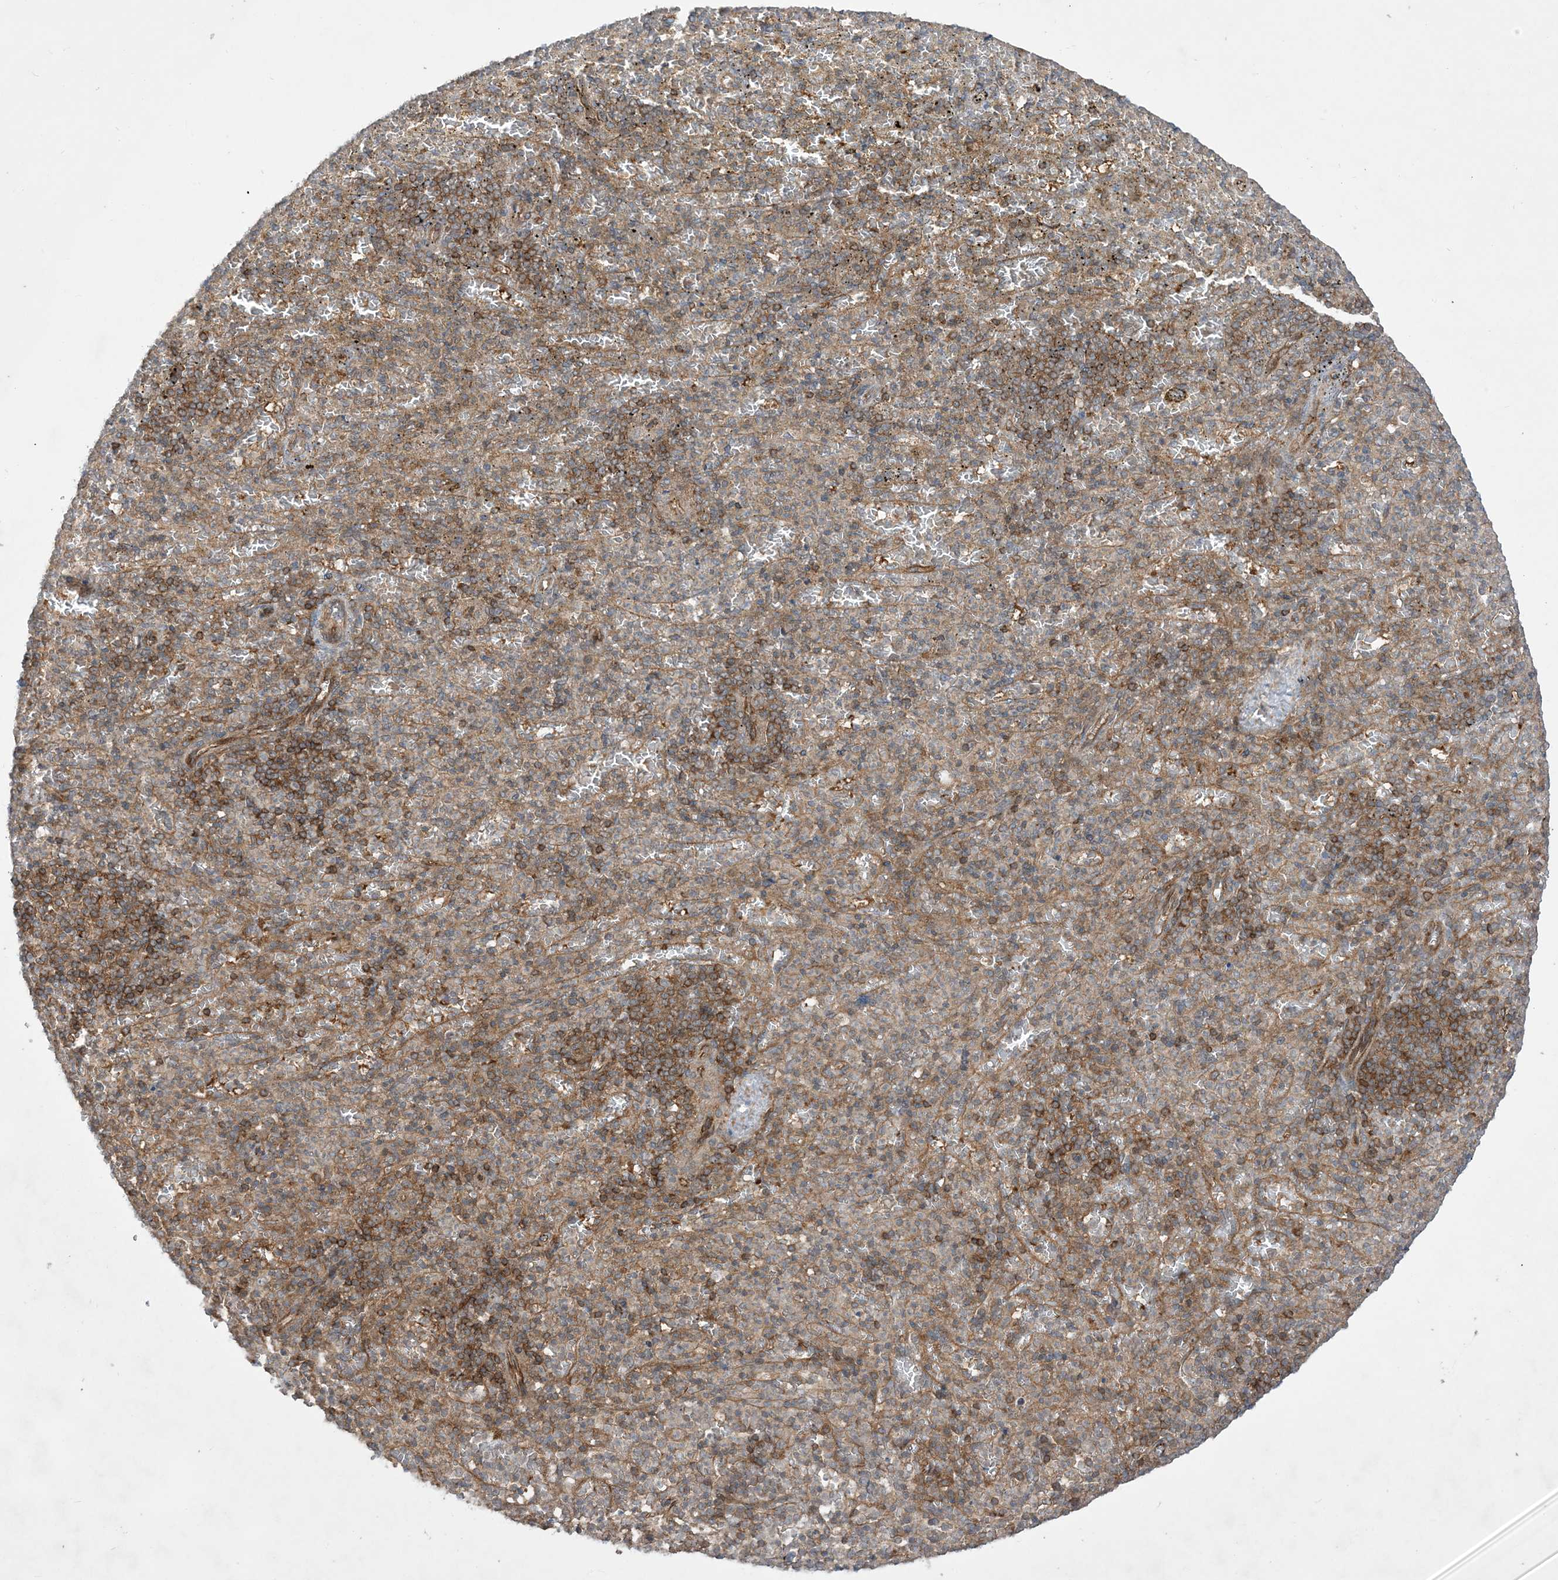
{"staining": {"intensity": "moderate", "quantity": "25%-75%", "location": "cytoplasmic/membranous"}, "tissue": "spleen", "cell_type": "Cells in red pulp", "image_type": "normal", "snomed": [{"axis": "morphology", "description": "Normal tissue, NOS"}, {"axis": "topography", "description": "Spleen"}], "caption": "About 25%-75% of cells in red pulp in normal human spleen demonstrate moderate cytoplasmic/membranous protein staining as visualized by brown immunohistochemical staining.", "gene": "SOGA3", "patient": {"sex": "female", "age": 74}}